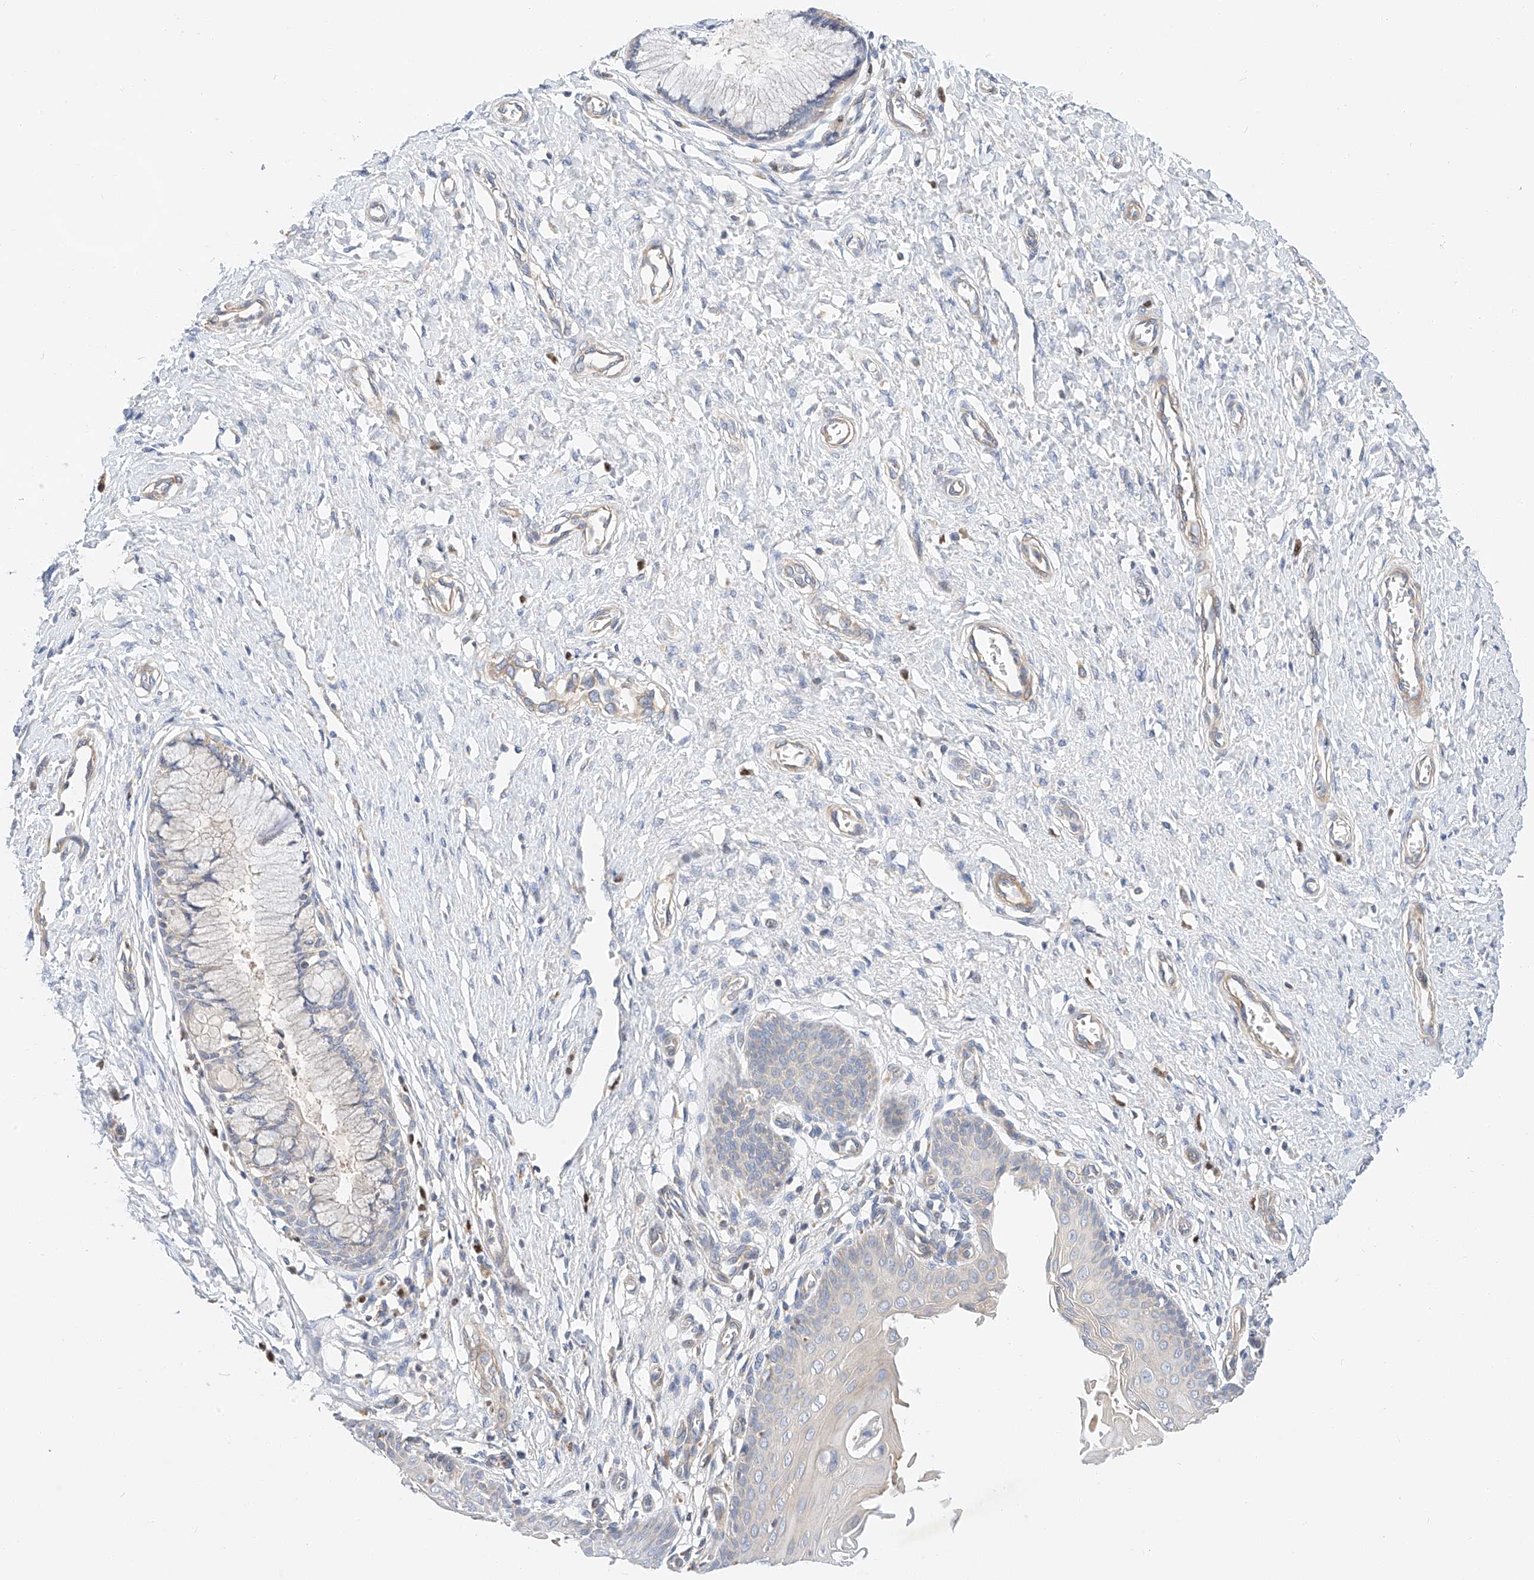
{"staining": {"intensity": "negative", "quantity": "none", "location": "none"}, "tissue": "cervix", "cell_type": "Glandular cells", "image_type": "normal", "snomed": [{"axis": "morphology", "description": "Normal tissue, NOS"}, {"axis": "topography", "description": "Cervix"}], "caption": "Human cervix stained for a protein using immunohistochemistry (IHC) exhibits no staining in glandular cells.", "gene": "C6orf118", "patient": {"sex": "female", "age": 55}}